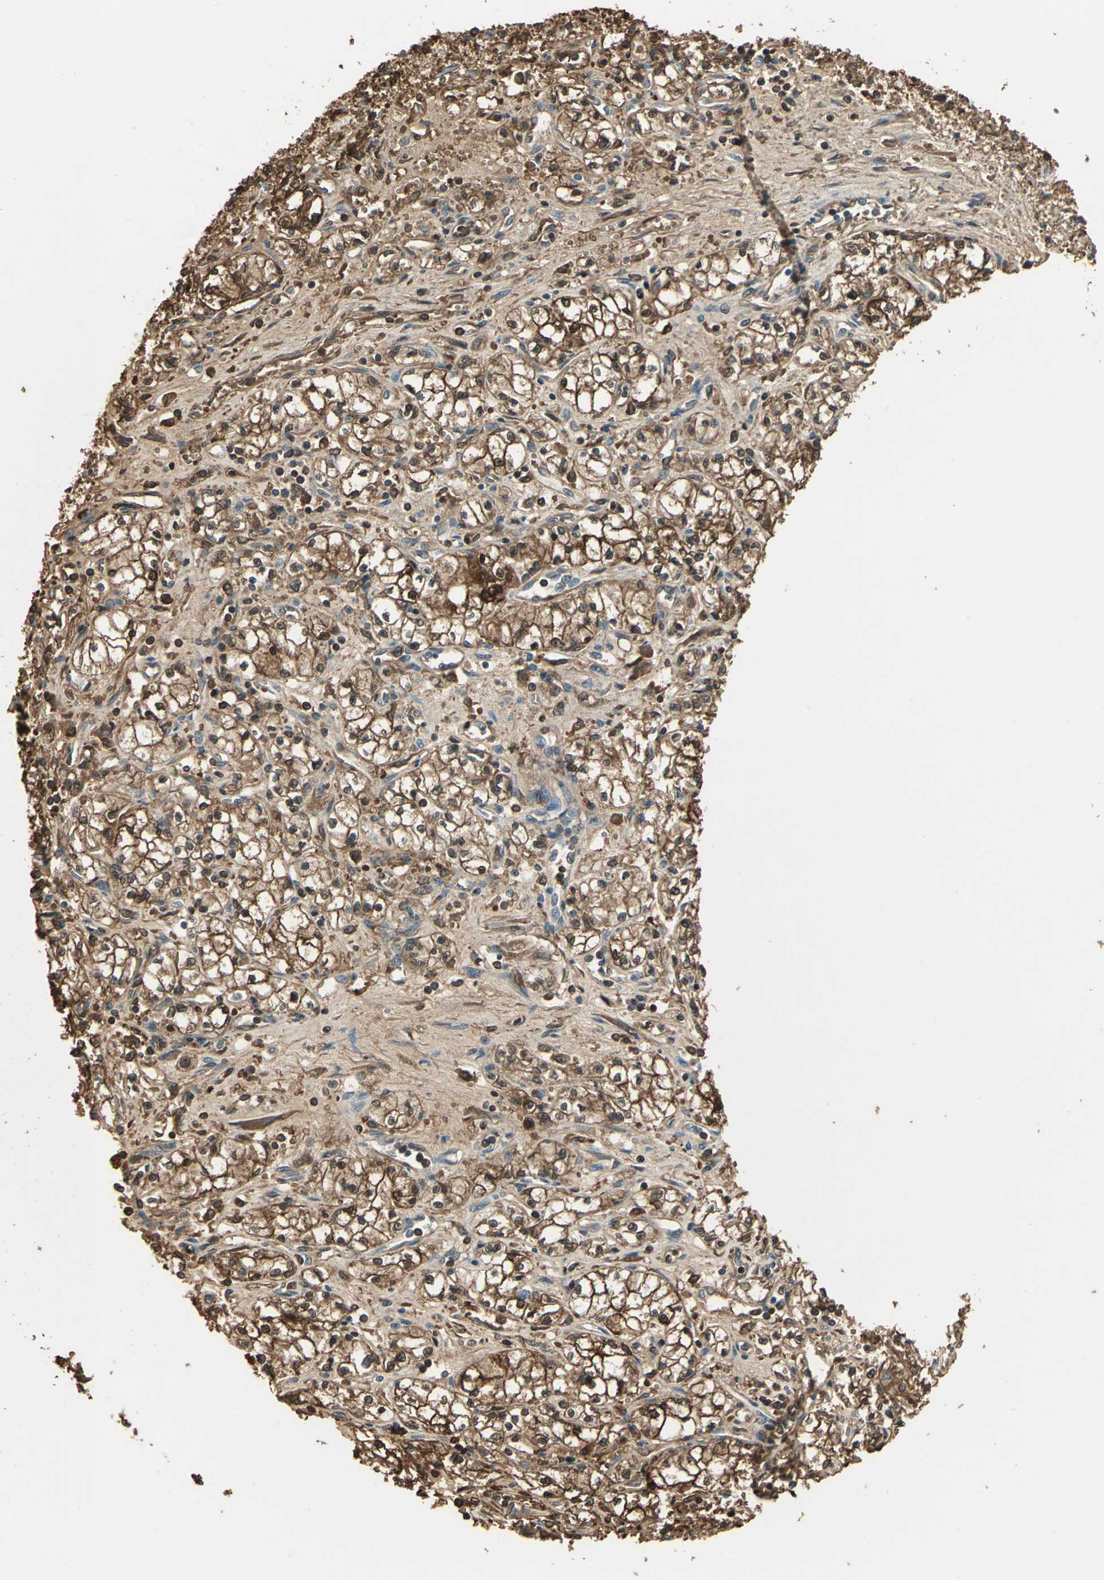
{"staining": {"intensity": "strong", "quantity": ">75%", "location": "cytoplasmic/membranous,nuclear"}, "tissue": "renal cancer", "cell_type": "Tumor cells", "image_type": "cancer", "snomed": [{"axis": "morphology", "description": "Normal tissue, NOS"}, {"axis": "morphology", "description": "Adenocarcinoma, NOS"}, {"axis": "topography", "description": "Kidney"}], "caption": "Adenocarcinoma (renal) tissue displays strong cytoplasmic/membranous and nuclear positivity in approximately >75% of tumor cells, visualized by immunohistochemistry.", "gene": "DDAH1", "patient": {"sex": "male", "age": 59}}